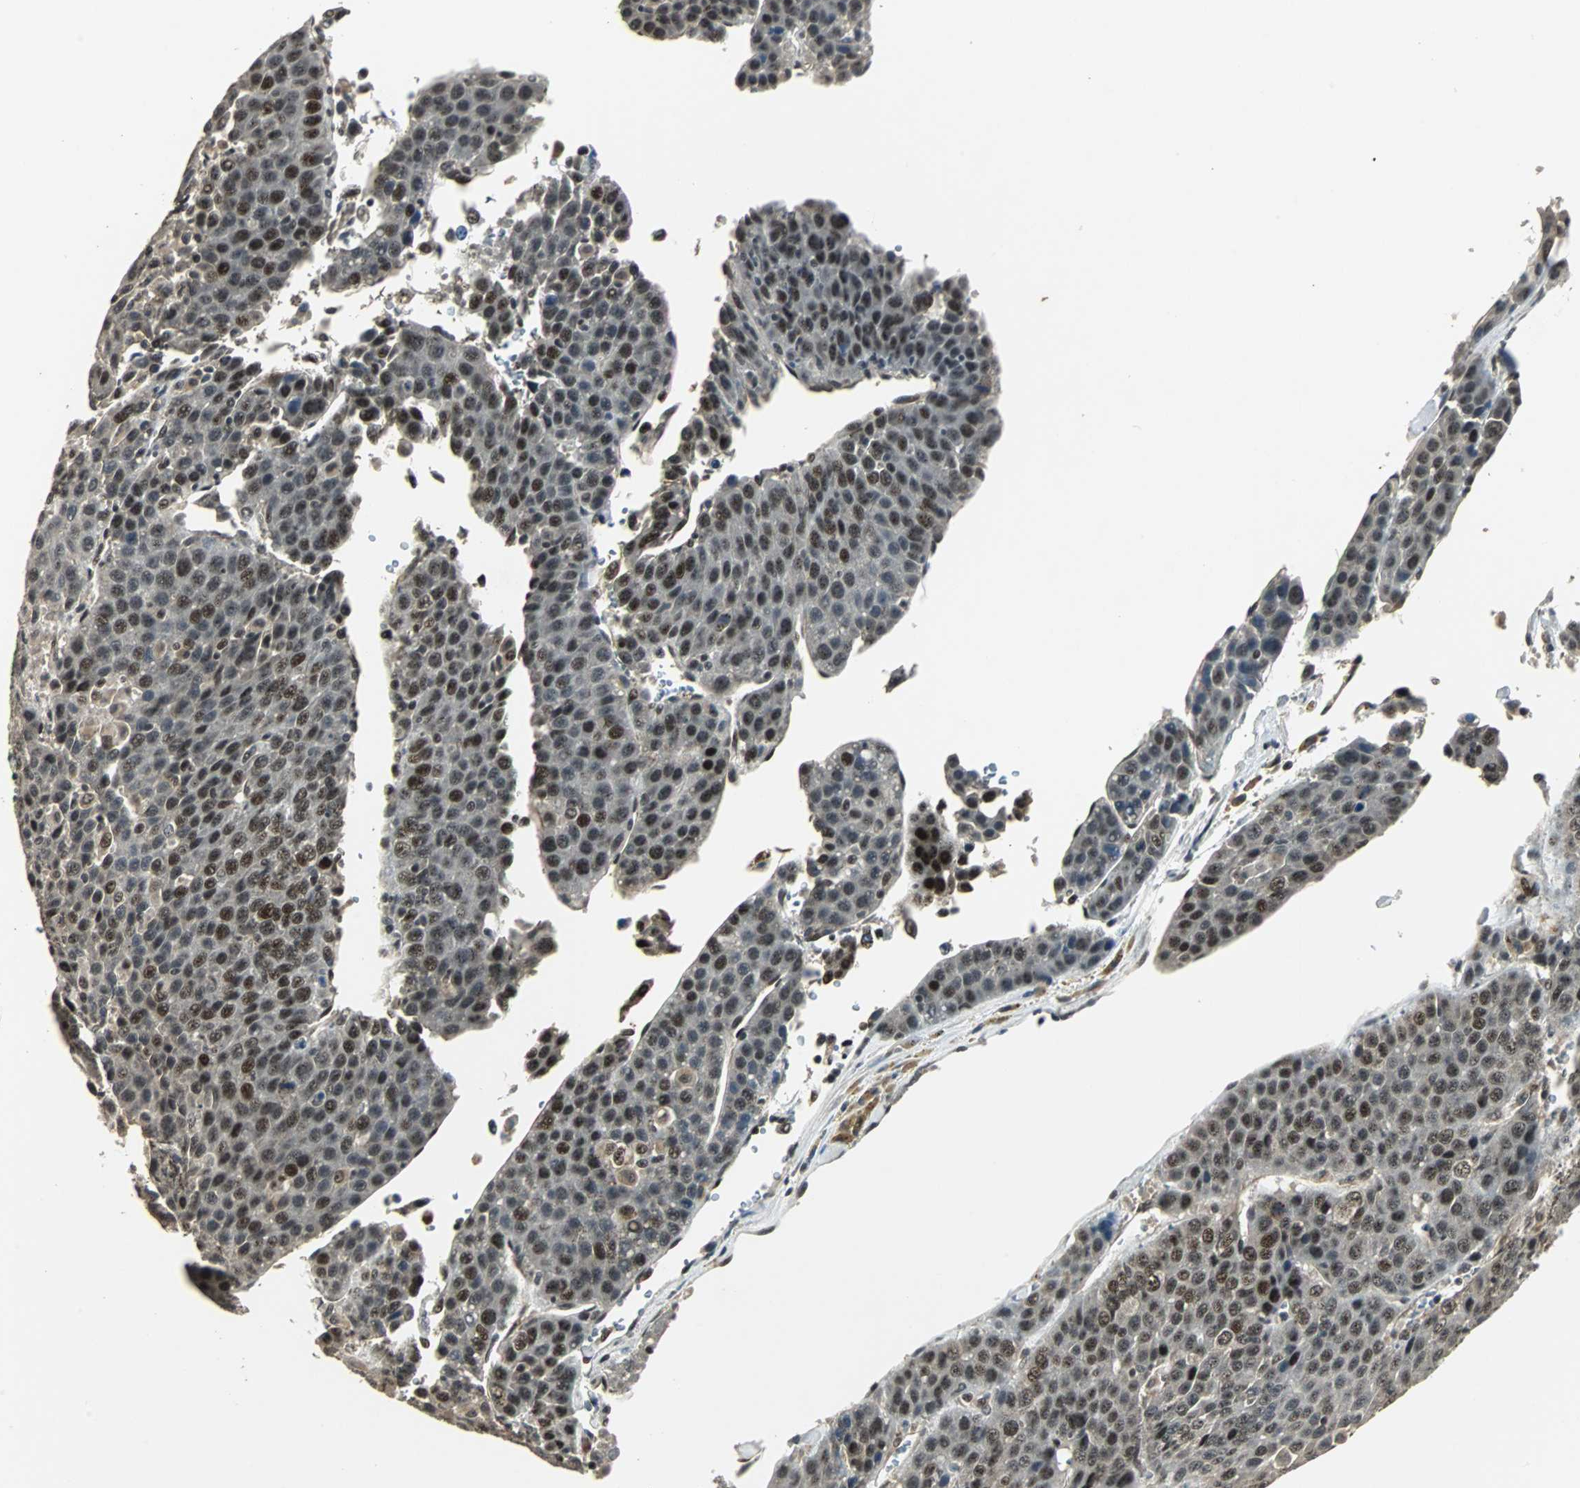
{"staining": {"intensity": "strong", "quantity": ">75%", "location": "nuclear"}, "tissue": "liver cancer", "cell_type": "Tumor cells", "image_type": "cancer", "snomed": [{"axis": "morphology", "description": "Carcinoma, Hepatocellular, NOS"}, {"axis": "topography", "description": "Liver"}], "caption": "Immunohistochemistry of liver hepatocellular carcinoma reveals high levels of strong nuclear staining in approximately >75% of tumor cells.", "gene": "MED4", "patient": {"sex": "female", "age": 53}}